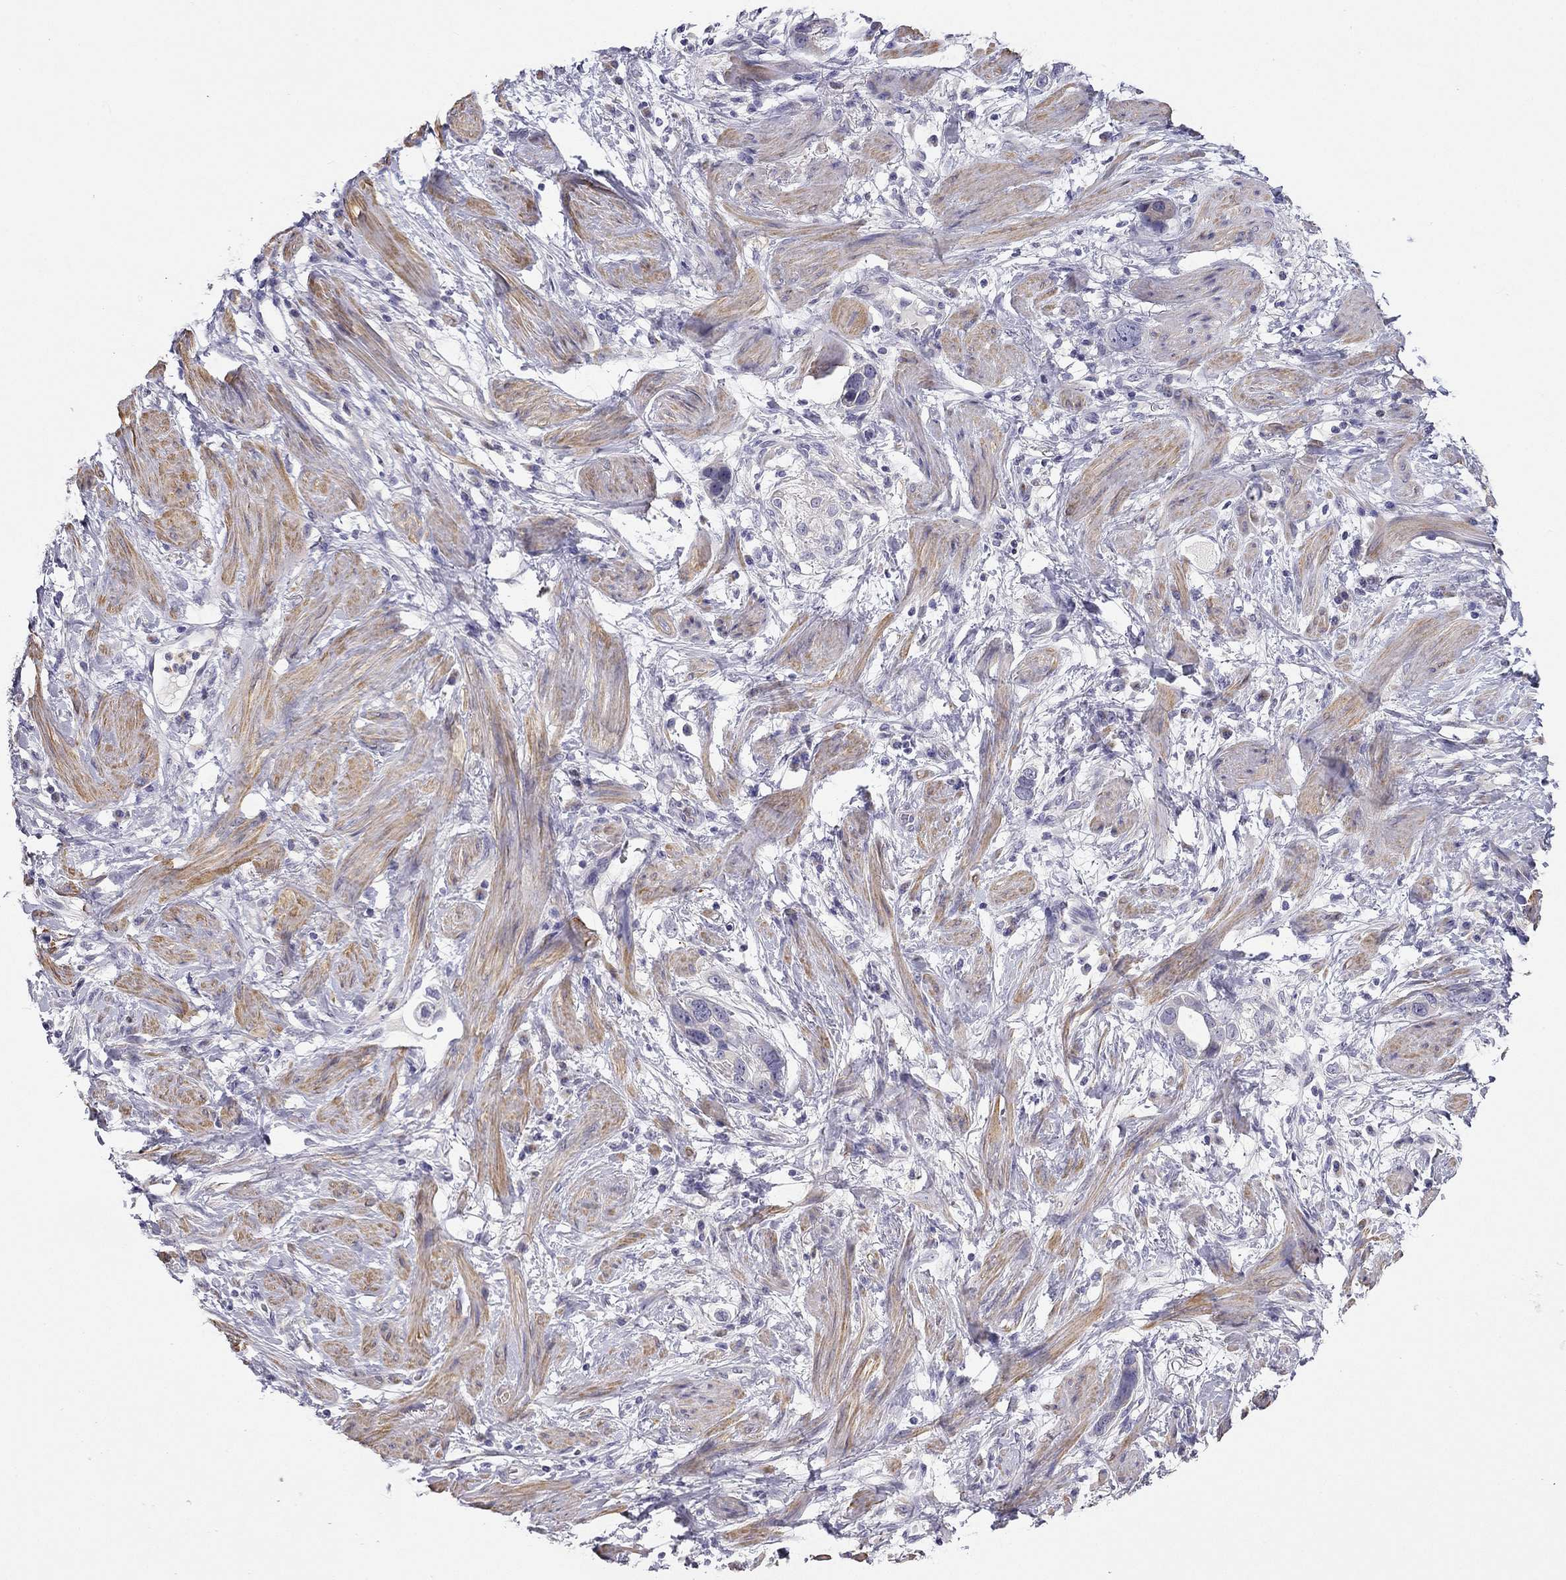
{"staining": {"intensity": "negative", "quantity": "none", "location": "none"}, "tissue": "stomach cancer", "cell_type": "Tumor cells", "image_type": "cancer", "snomed": [{"axis": "morphology", "description": "Adenocarcinoma, NOS"}, {"axis": "topography", "description": "Stomach, lower"}], "caption": "The IHC histopathology image has no significant positivity in tumor cells of stomach cancer (adenocarcinoma) tissue. (DAB IHC with hematoxylin counter stain).", "gene": "C16orf89", "patient": {"sex": "female", "age": 93}}